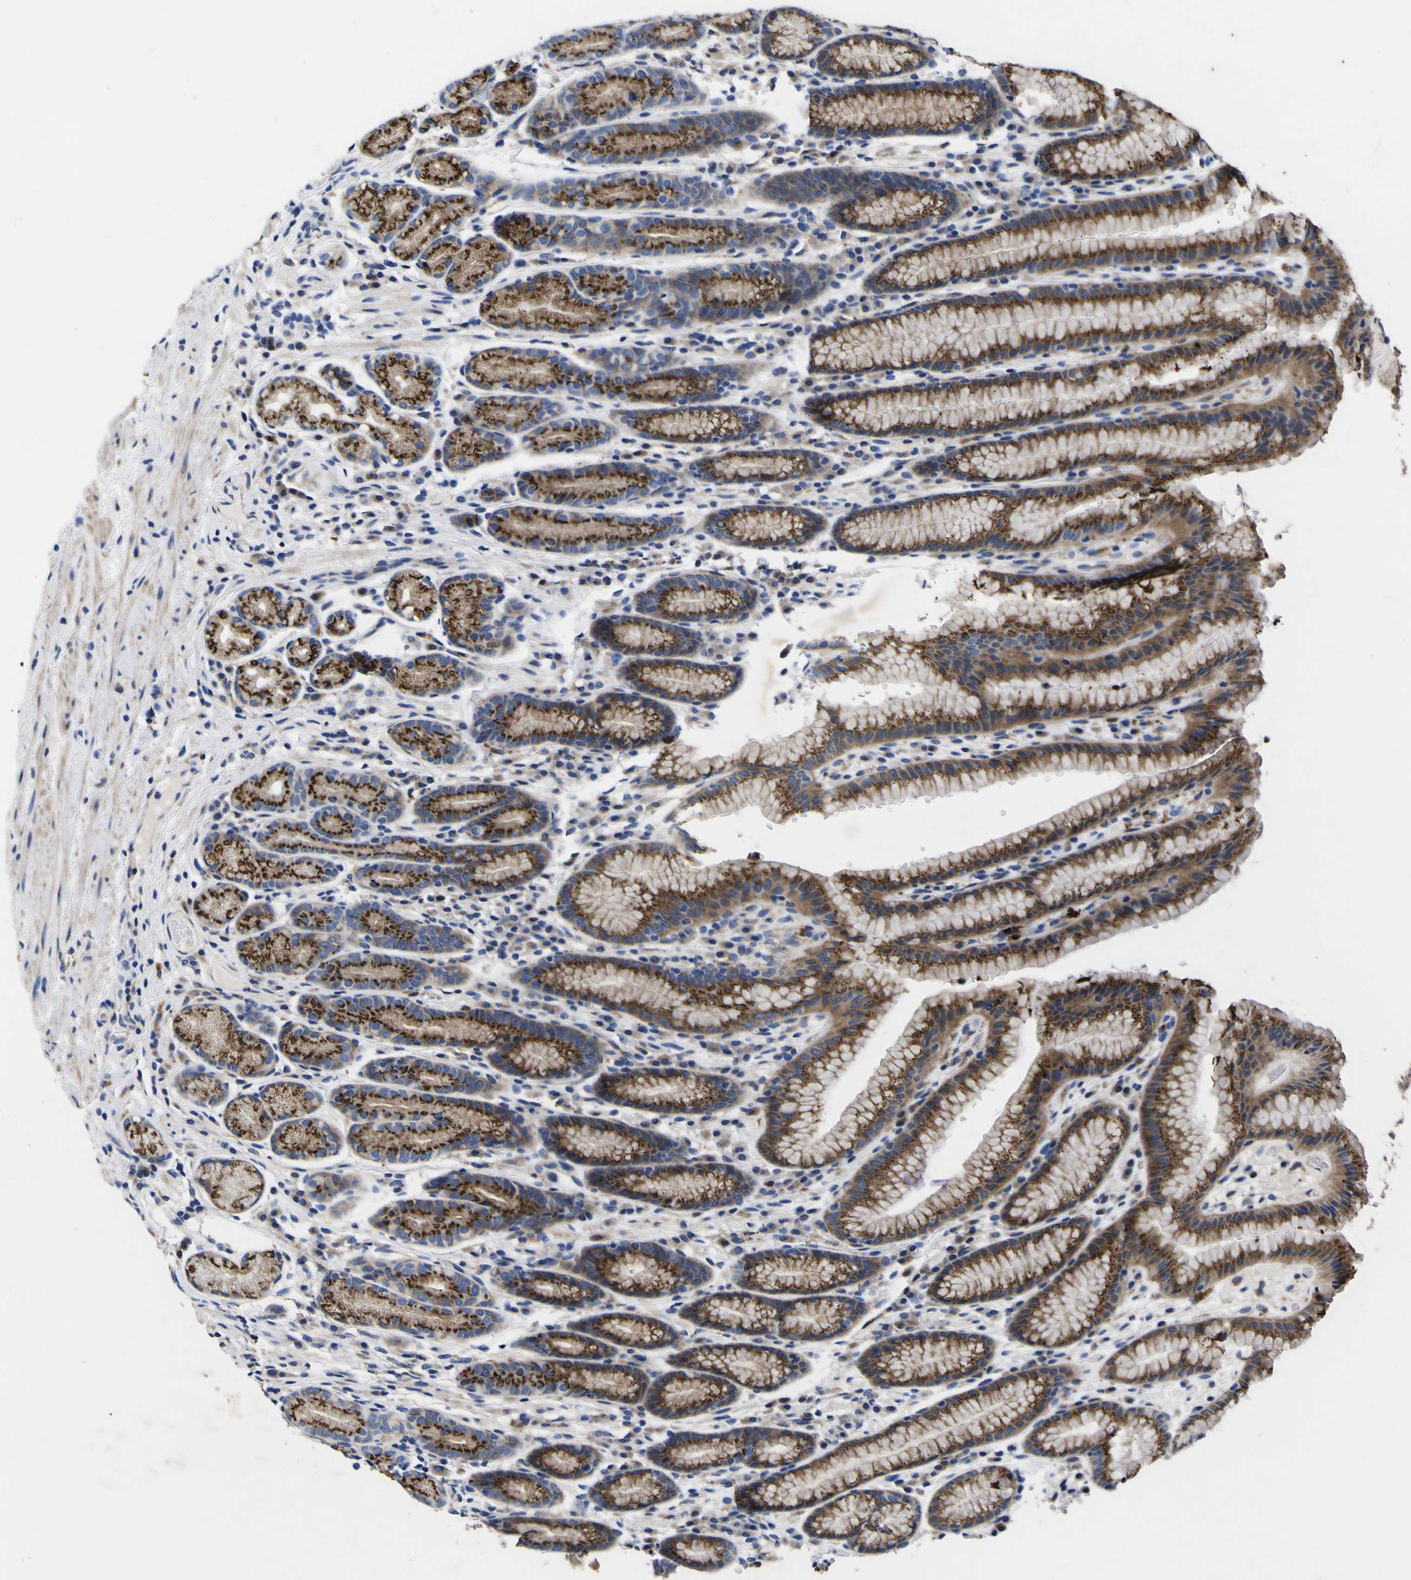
{"staining": {"intensity": "strong", "quantity": ">75%", "location": "cytoplasmic/membranous"}, "tissue": "stomach", "cell_type": "Glandular cells", "image_type": "normal", "snomed": [{"axis": "morphology", "description": "Normal tissue, NOS"}, {"axis": "topography", "description": "Stomach, lower"}], "caption": "A high amount of strong cytoplasmic/membranous positivity is appreciated in approximately >75% of glandular cells in normal stomach. (IHC, brightfield microscopy, high magnification).", "gene": "COA1", "patient": {"sex": "male", "age": 52}}